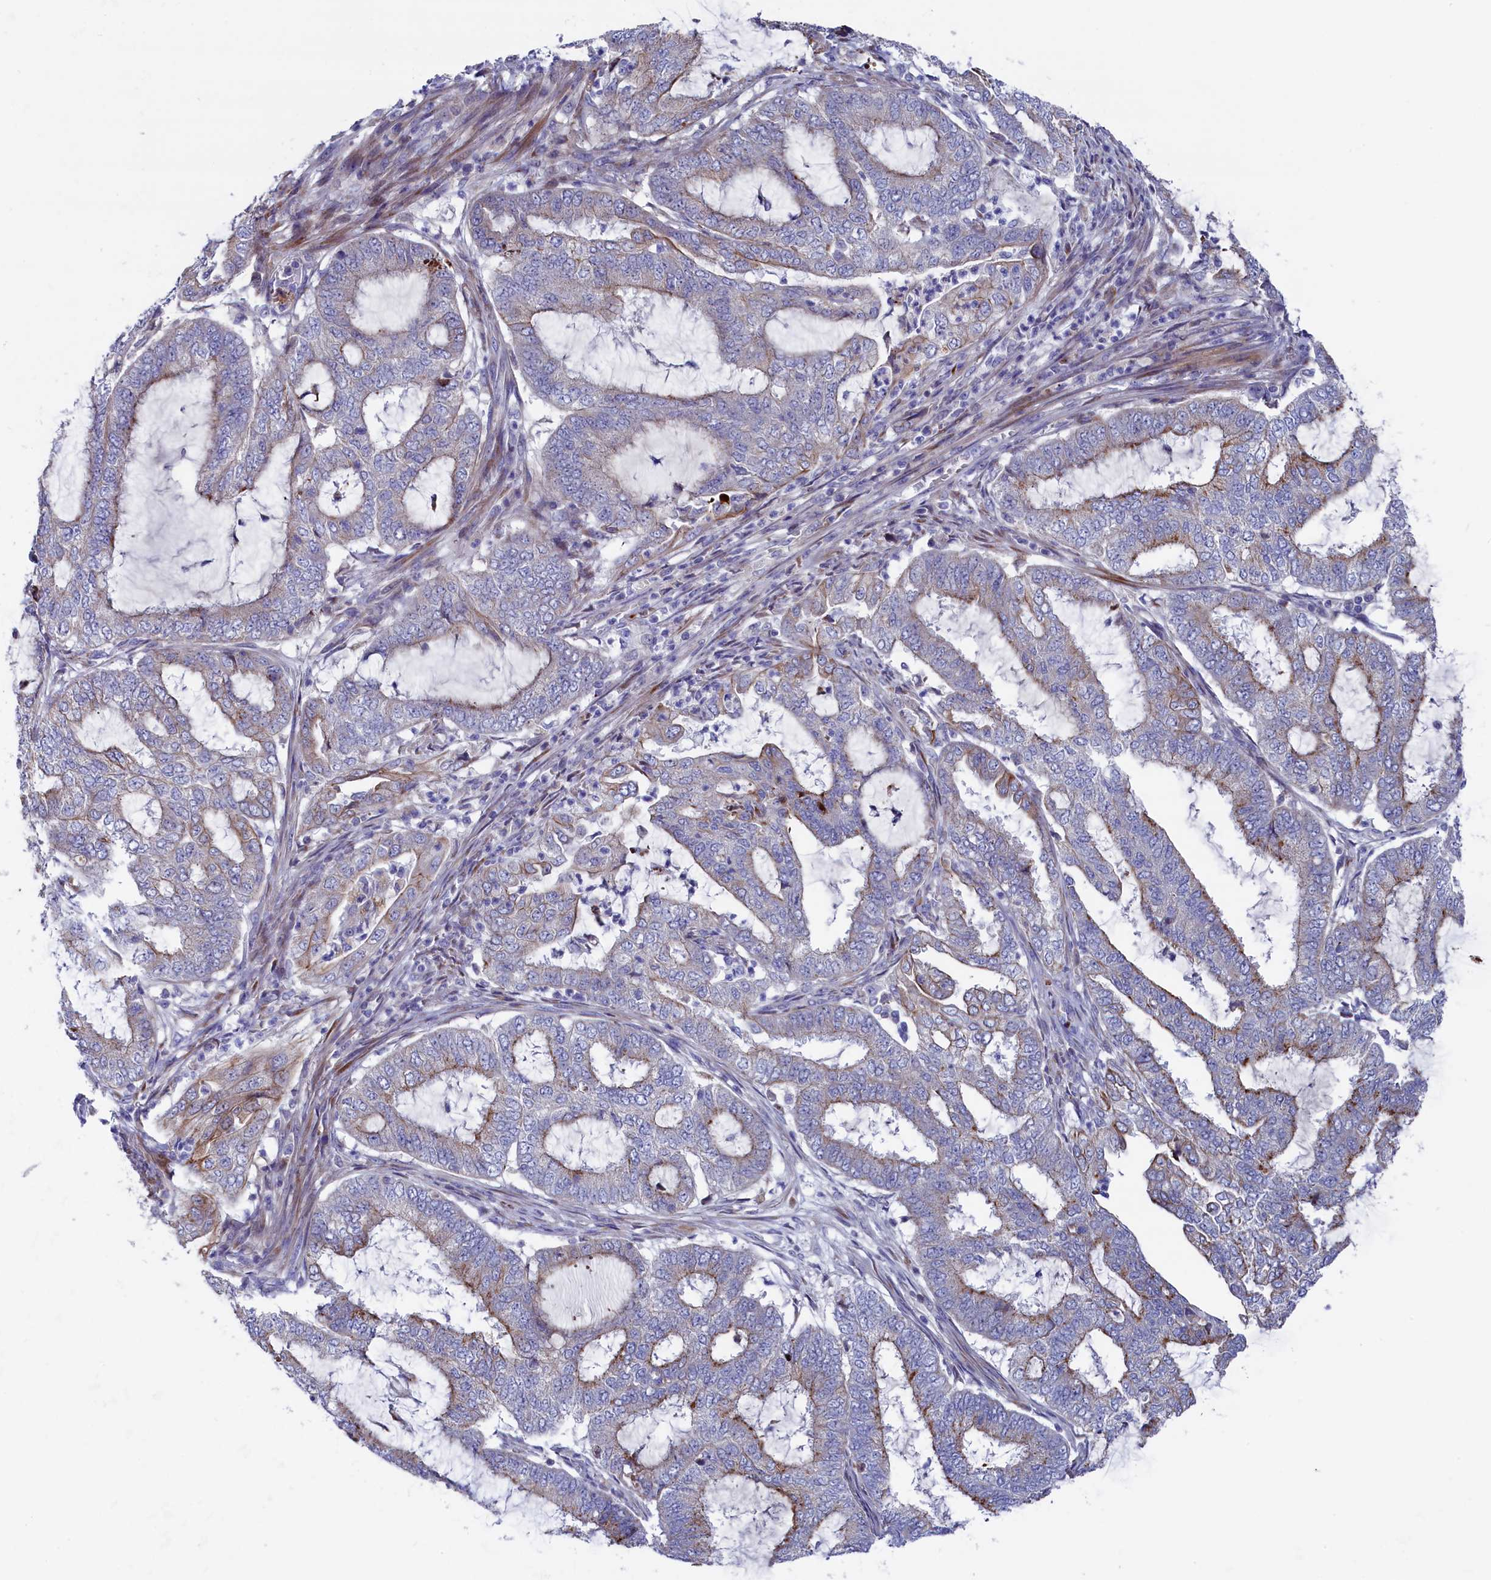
{"staining": {"intensity": "weak", "quantity": "25%-75%", "location": "cytoplasmic/membranous"}, "tissue": "endometrial cancer", "cell_type": "Tumor cells", "image_type": "cancer", "snomed": [{"axis": "morphology", "description": "Adenocarcinoma, NOS"}, {"axis": "topography", "description": "Endometrium"}], "caption": "Protein staining demonstrates weak cytoplasmic/membranous positivity in approximately 25%-75% of tumor cells in endometrial cancer.", "gene": "NUDT7", "patient": {"sex": "female", "age": 51}}